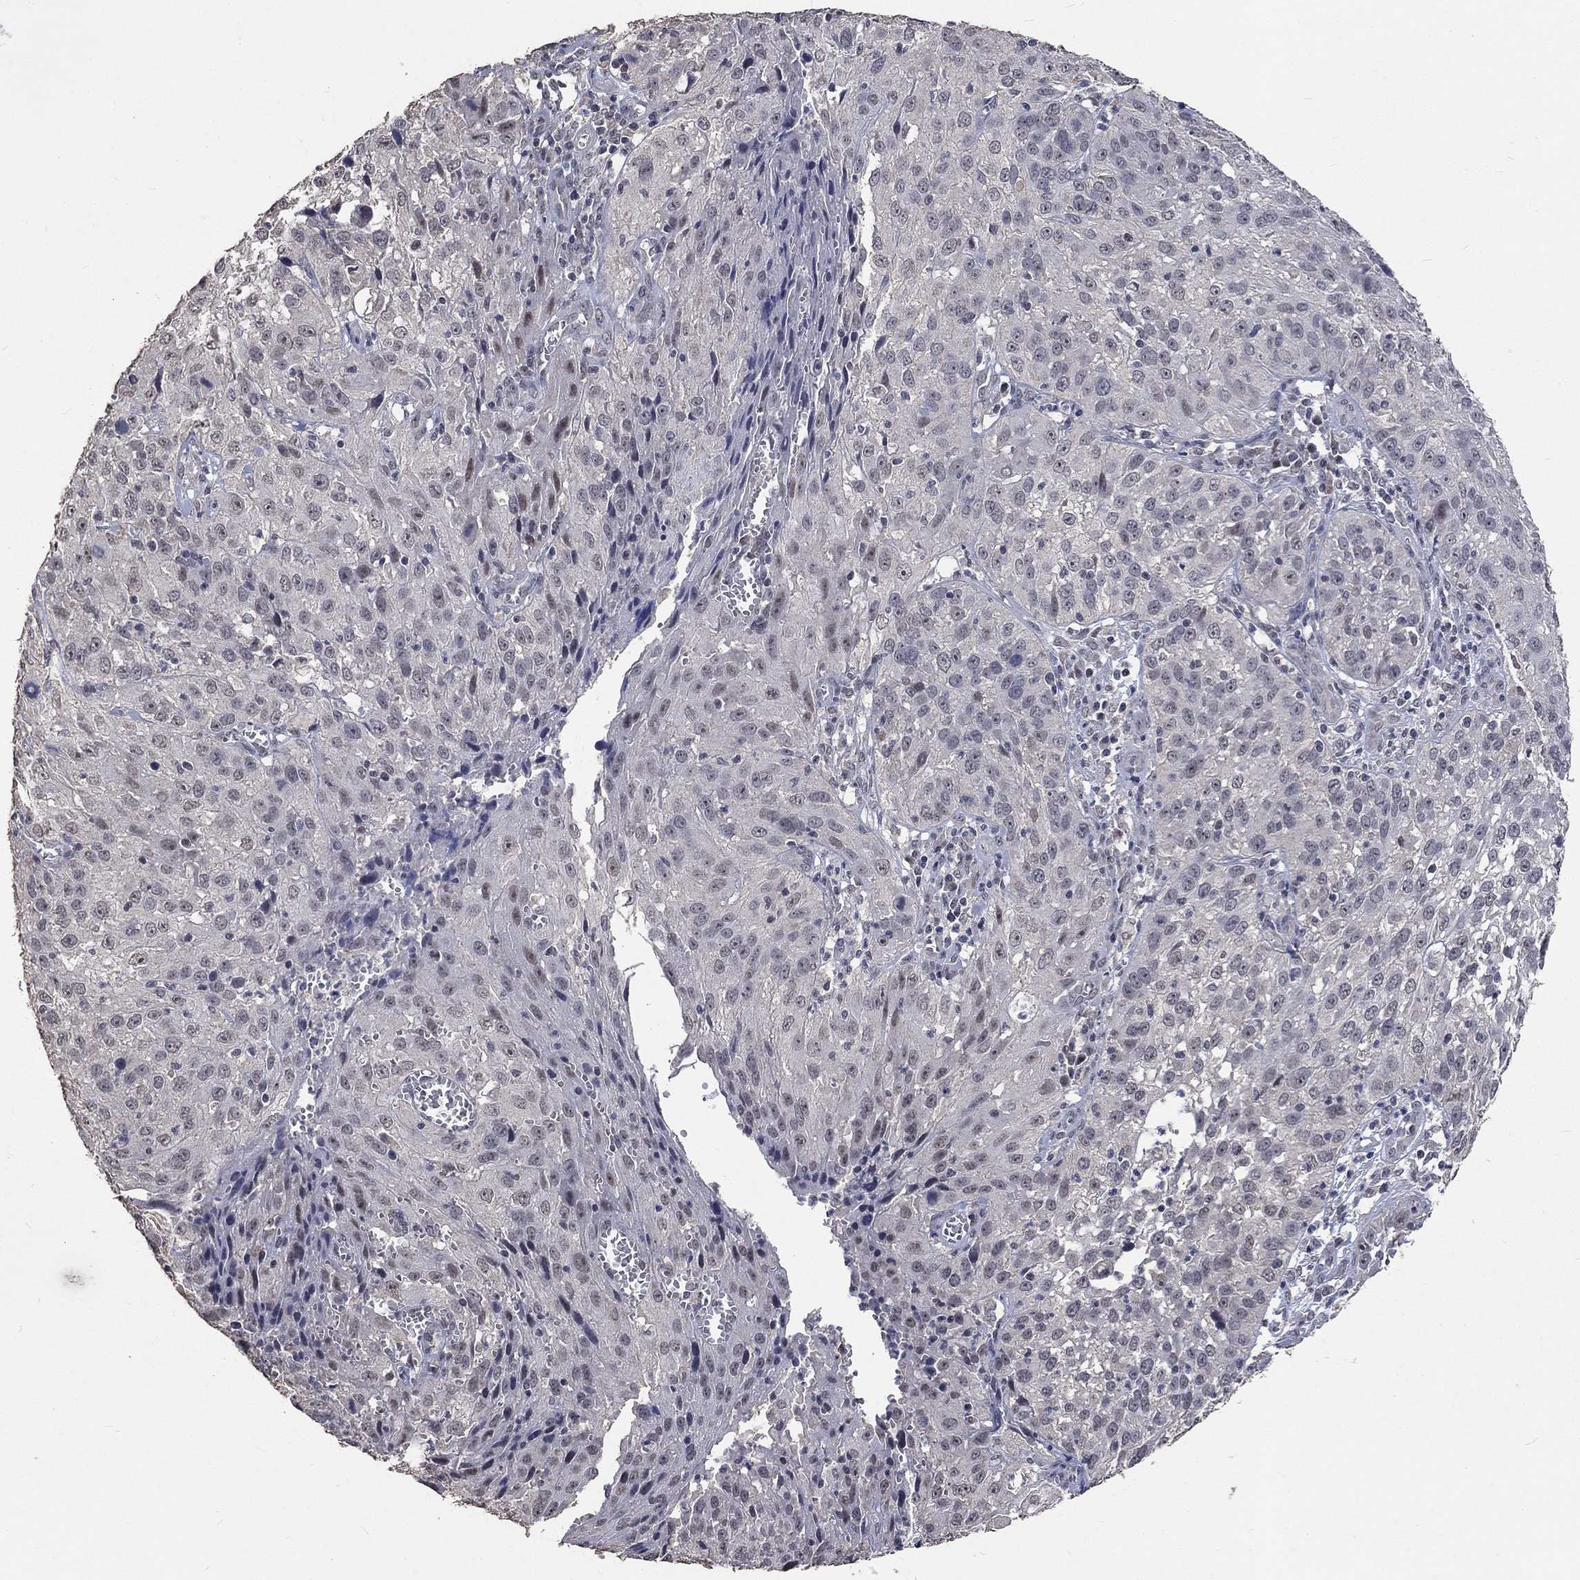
{"staining": {"intensity": "negative", "quantity": "none", "location": "none"}, "tissue": "cervical cancer", "cell_type": "Tumor cells", "image_type": "cancer", "snomed": [{"axis": "morphology", "description": "Squamous cell carcinoma, NOS"}, {"axis": "topography", "description": "Cervix"}], "caption": "DAB (3,3'-diaminobenzidine) immunohistochemical staining of human squamous cell carcinoma (cervical) displays no significant staining in tumor cells.", "gene": "SPATA33", "patient": {"sex": "female", "age": 32}}